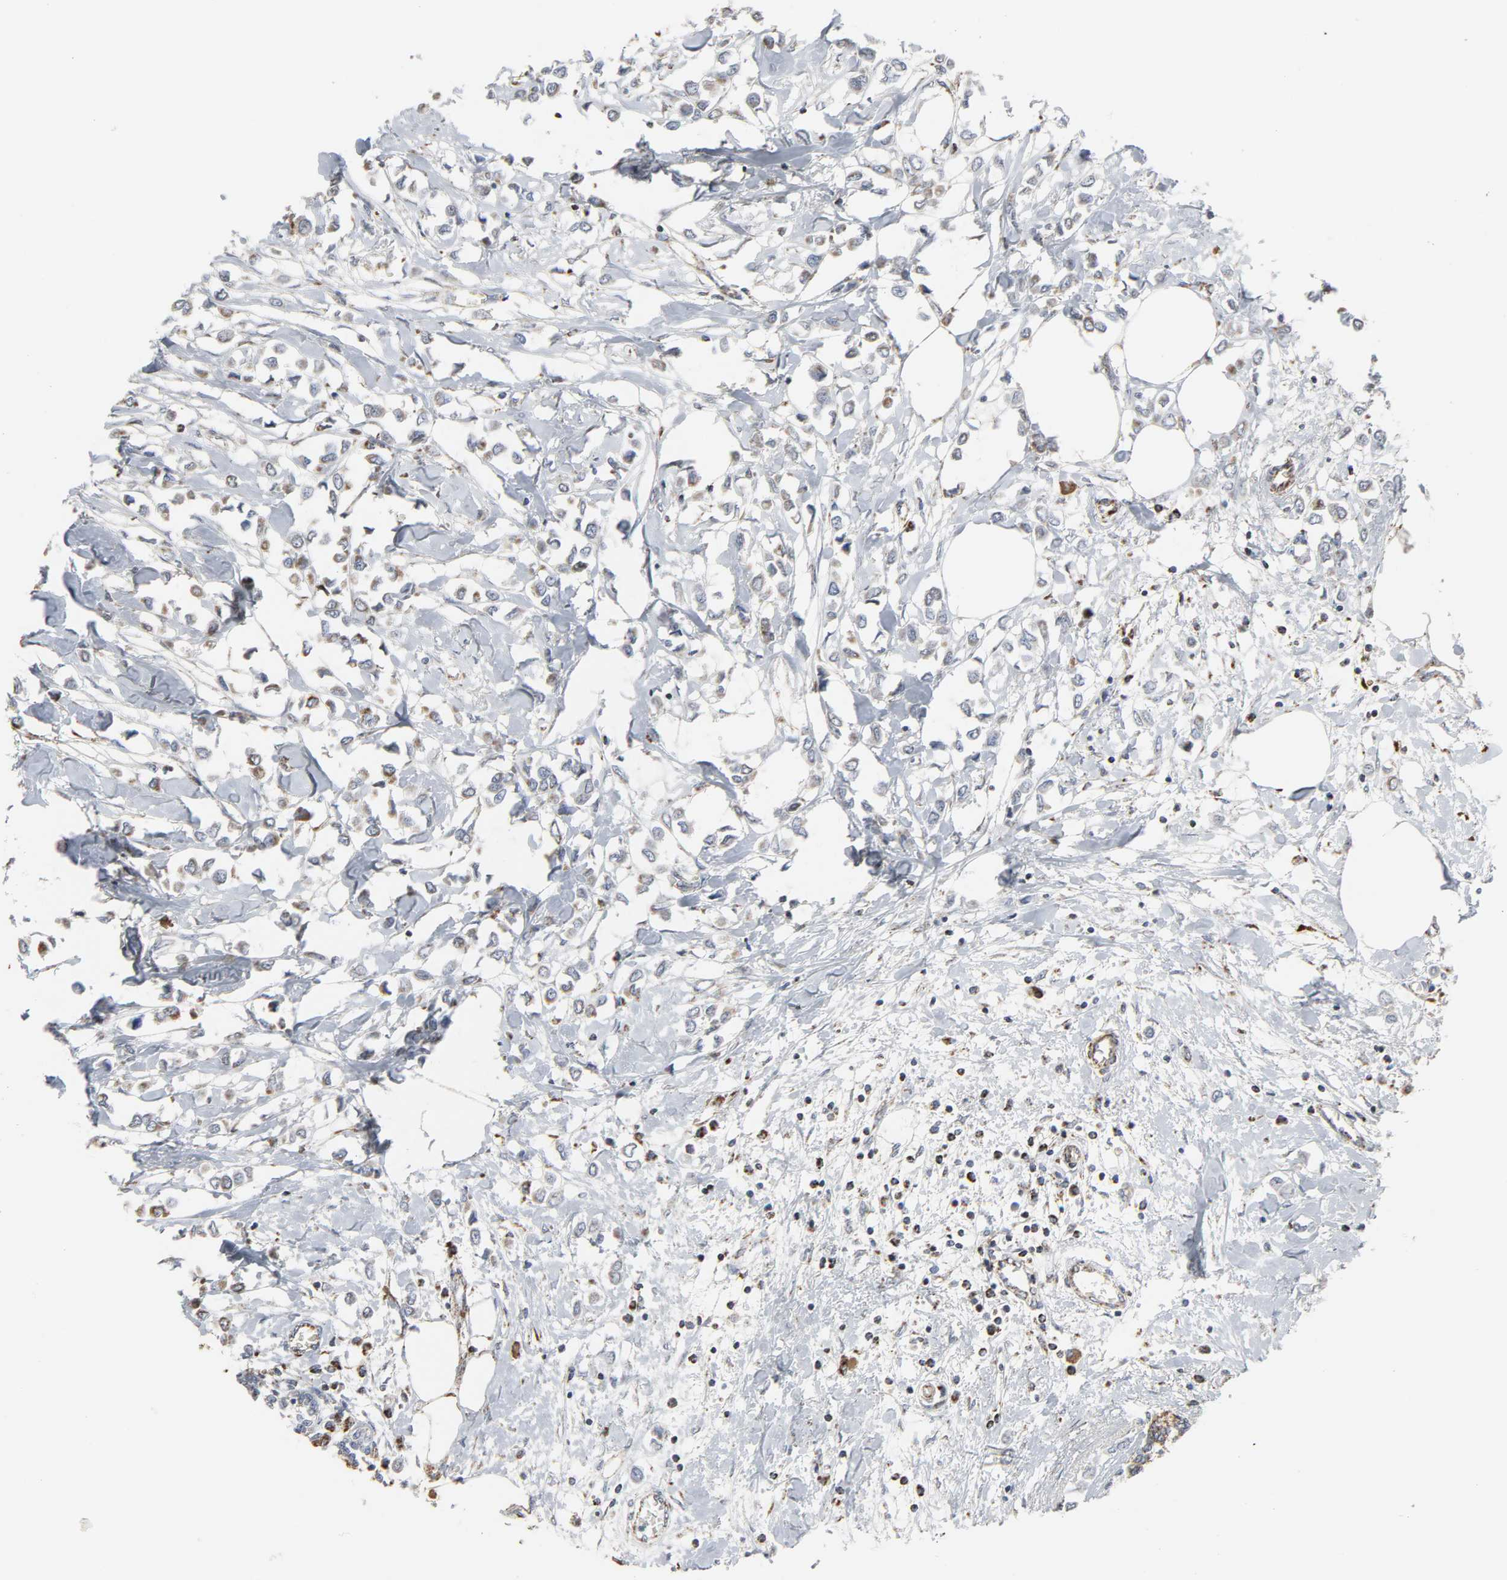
{"staining": {"intensity": "moderate", "quantity": "25%-75%", "location": "cytoplasmic/membranous"}, "tissue": "breast cancer", "cell_type": "Tumor cells", "image_type": "cancer", "snomed": [{"axis": "morphology", "description": "Lobular carcinoma"}, {"axis": "topography", "description": "Breast"}], "caption": "This histopathology image displays lobular carcinoma (breast) stained with IHC to label a protein in brown. The cytoplasmic/membranous of tumor cells show moderate positivity for the protein. Nuclei are counter-stained blue.", "gene": "ACAT1", "patient": {"sex": "female", "age": 51}}